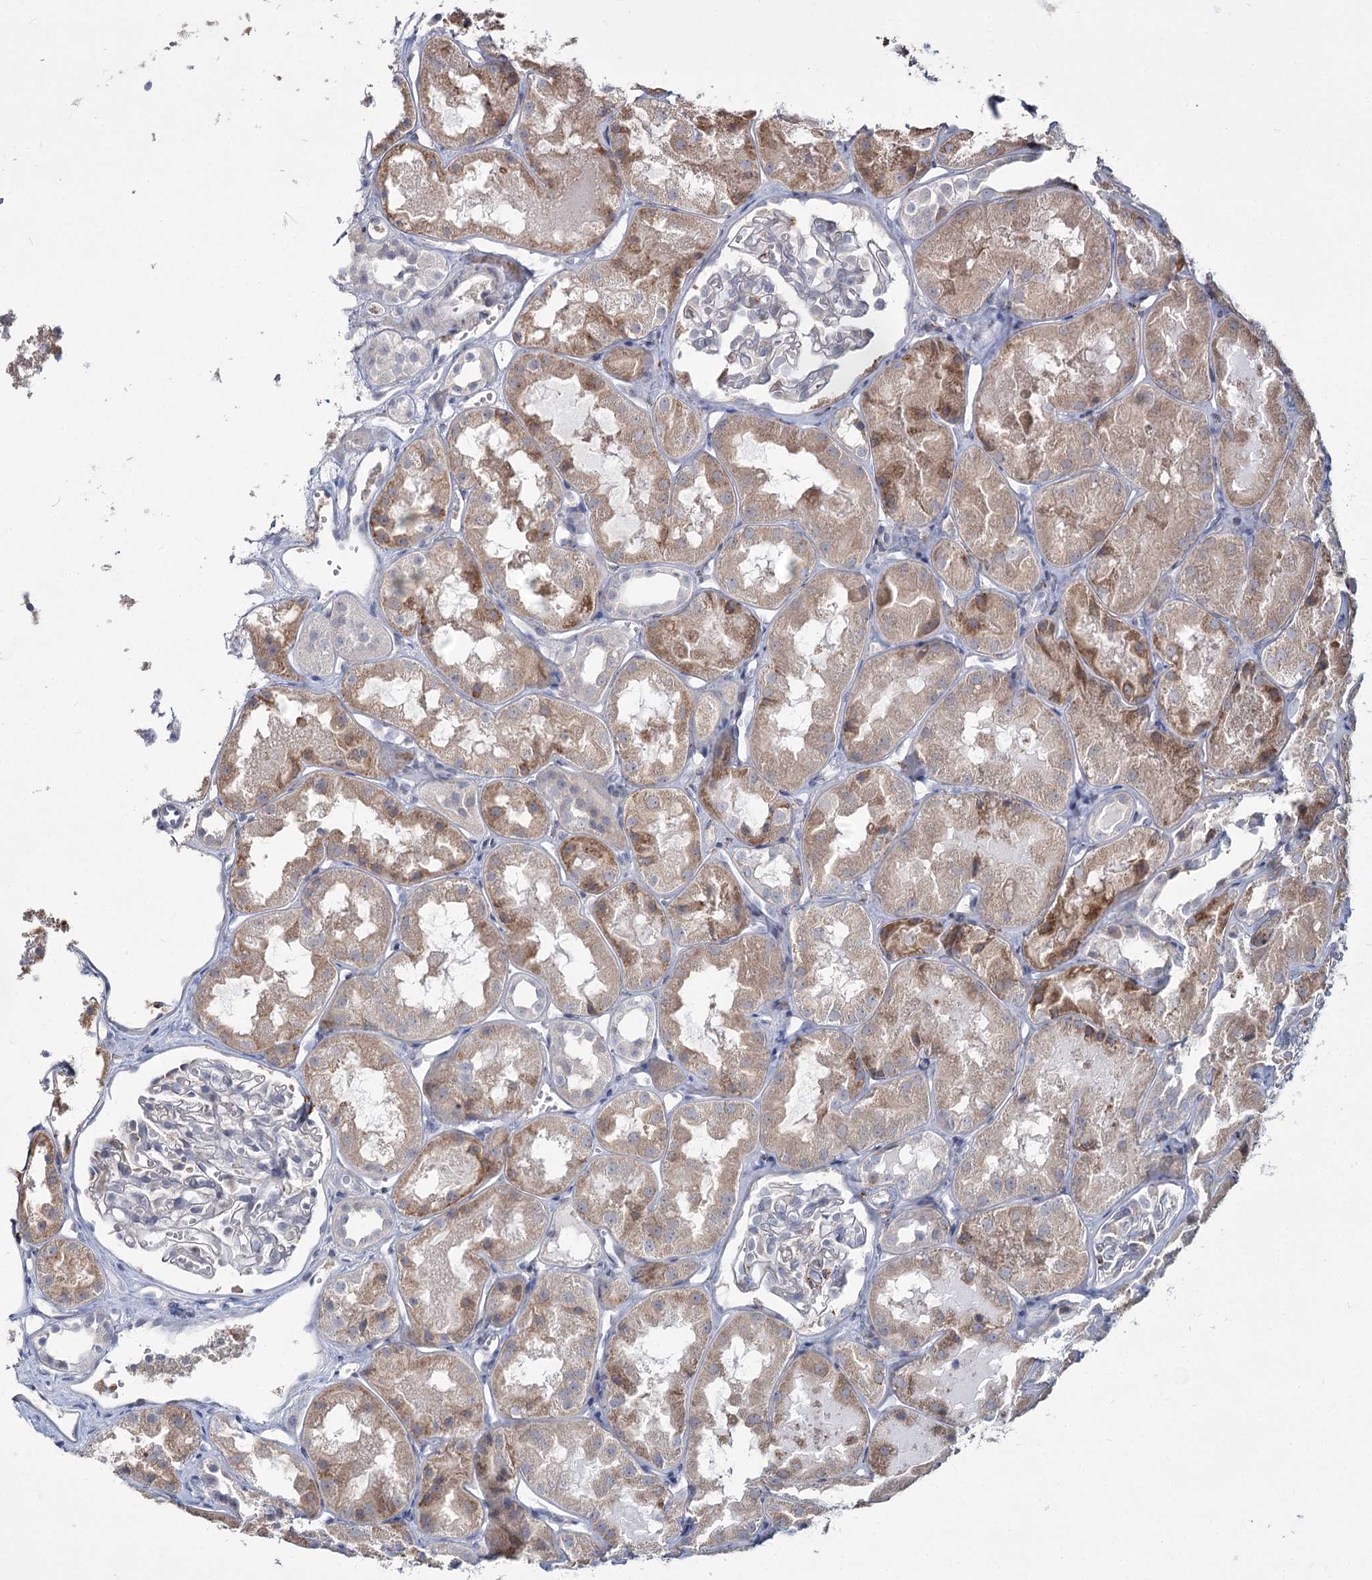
{"staining": {"intensity": "moderate", "quantity": "<25%", "location": "cytoplasmic/membranous"}, "tissue": "kidney", "cell_type": "Cells in glomeruli", "image_type": "normal", "snomed": [{"axis": "morphology", "description": "Normal tissue, NOS"}, {"axis": "topography", "description": "Kidney"}], "caption": "Human kidney stained for a protein (brown) reveals moderate cytoplasmic/membranous positive positivity in about <25% of cells in glomeruli.", "gene": "ZCCHC9", "patient": {"sex": "male", "age": 16}}